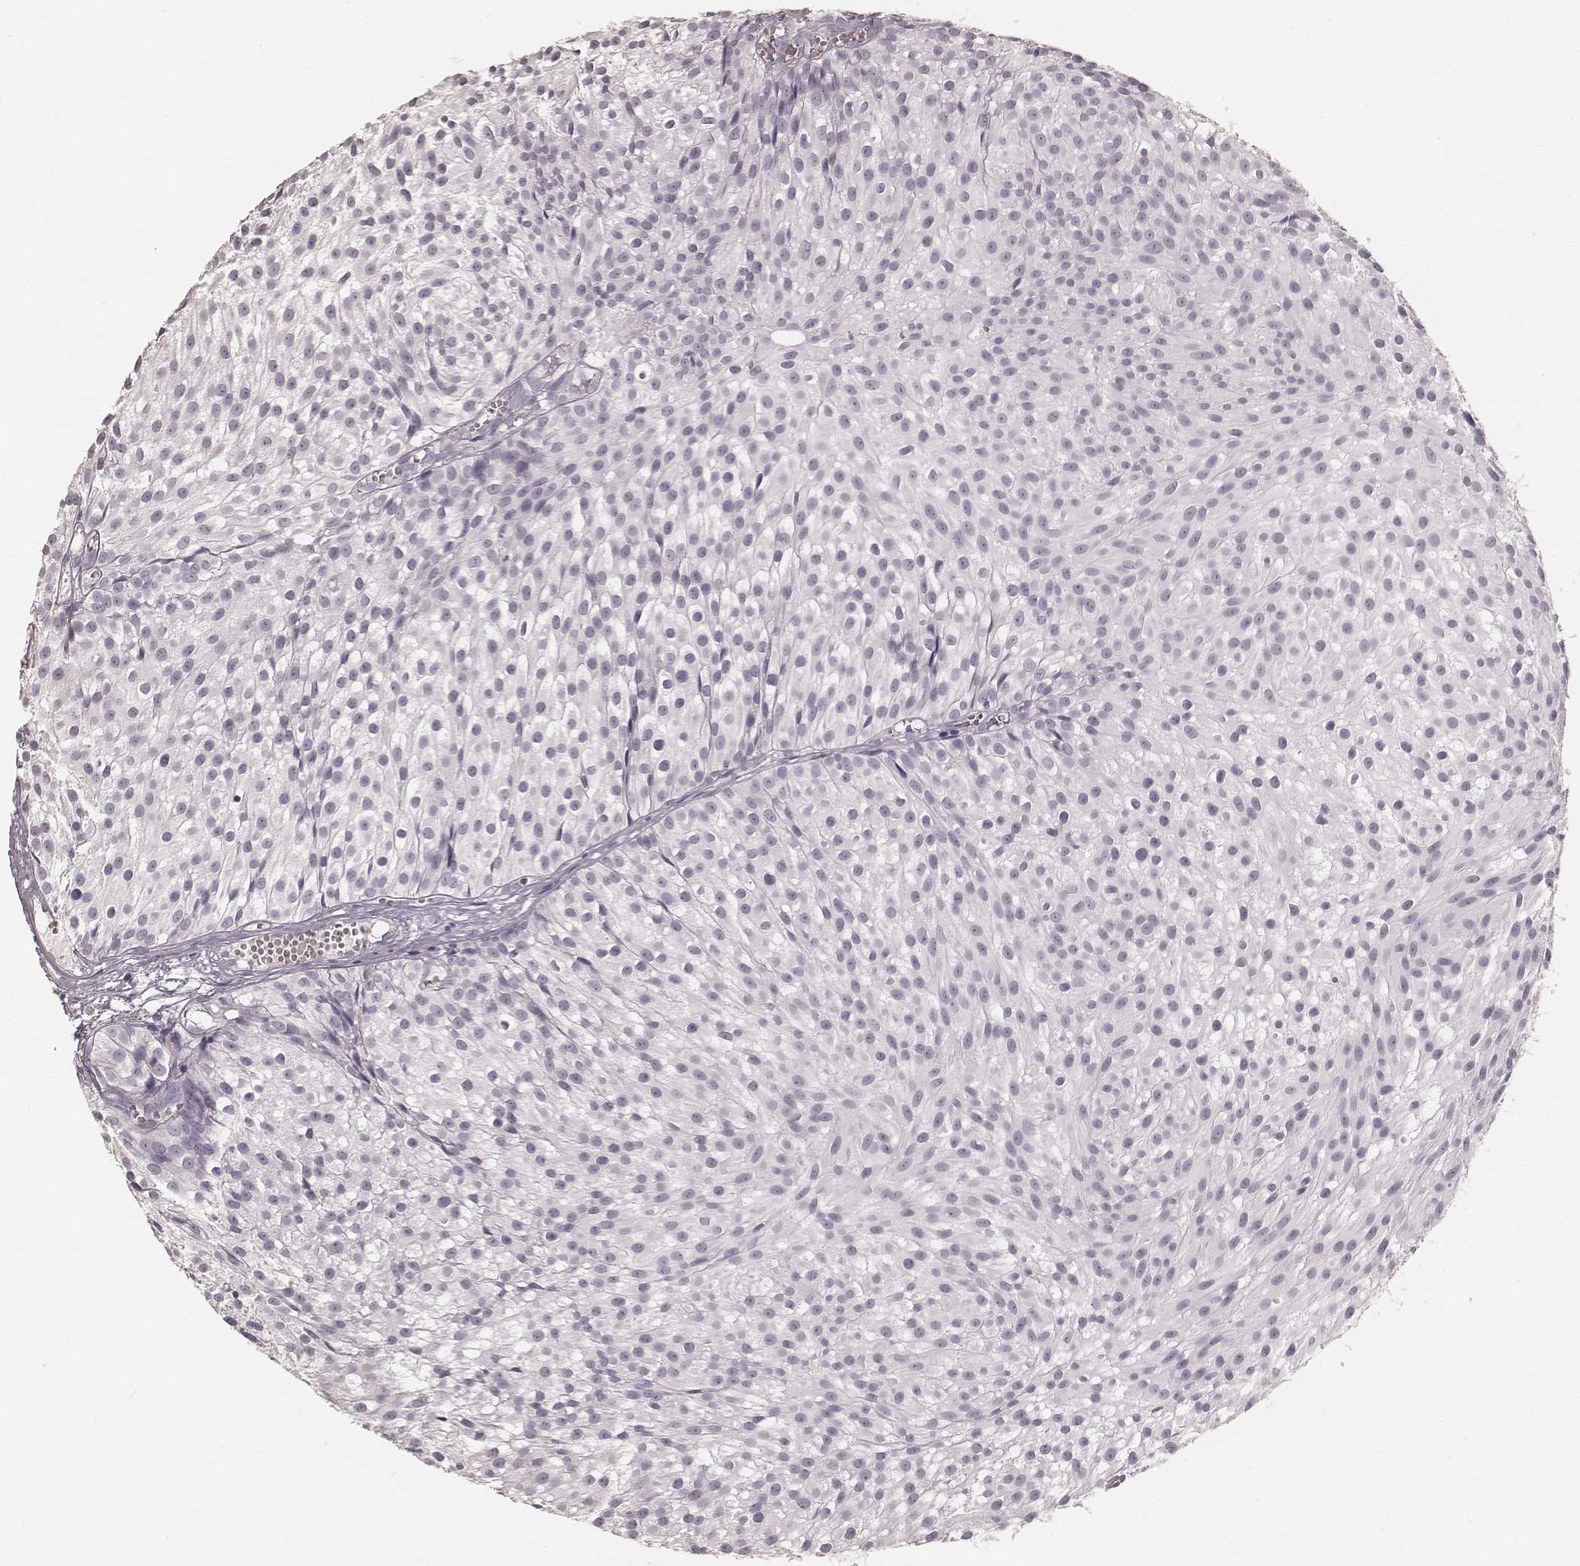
{"staining": {"intensity": "negative", "quantity": "none", "location": "none"}, "tissue": "urothelial cancer", "cell_type": "Tumor cells", "image_type": "cancer", "snomed": [{"axis": "morphology", "description": "Urothelial carcinoma, Low grade"}, {"axis": "topography", "description": "Urinary bladder"}], "caption": "High power microscopy image of an immunohistochemistry (IHC) photomicrograph of urothelial cancer, revealing no significant expression in tumor cells.", "gene": "KRT26", "patient": {"sex": "male", "age": 63}}